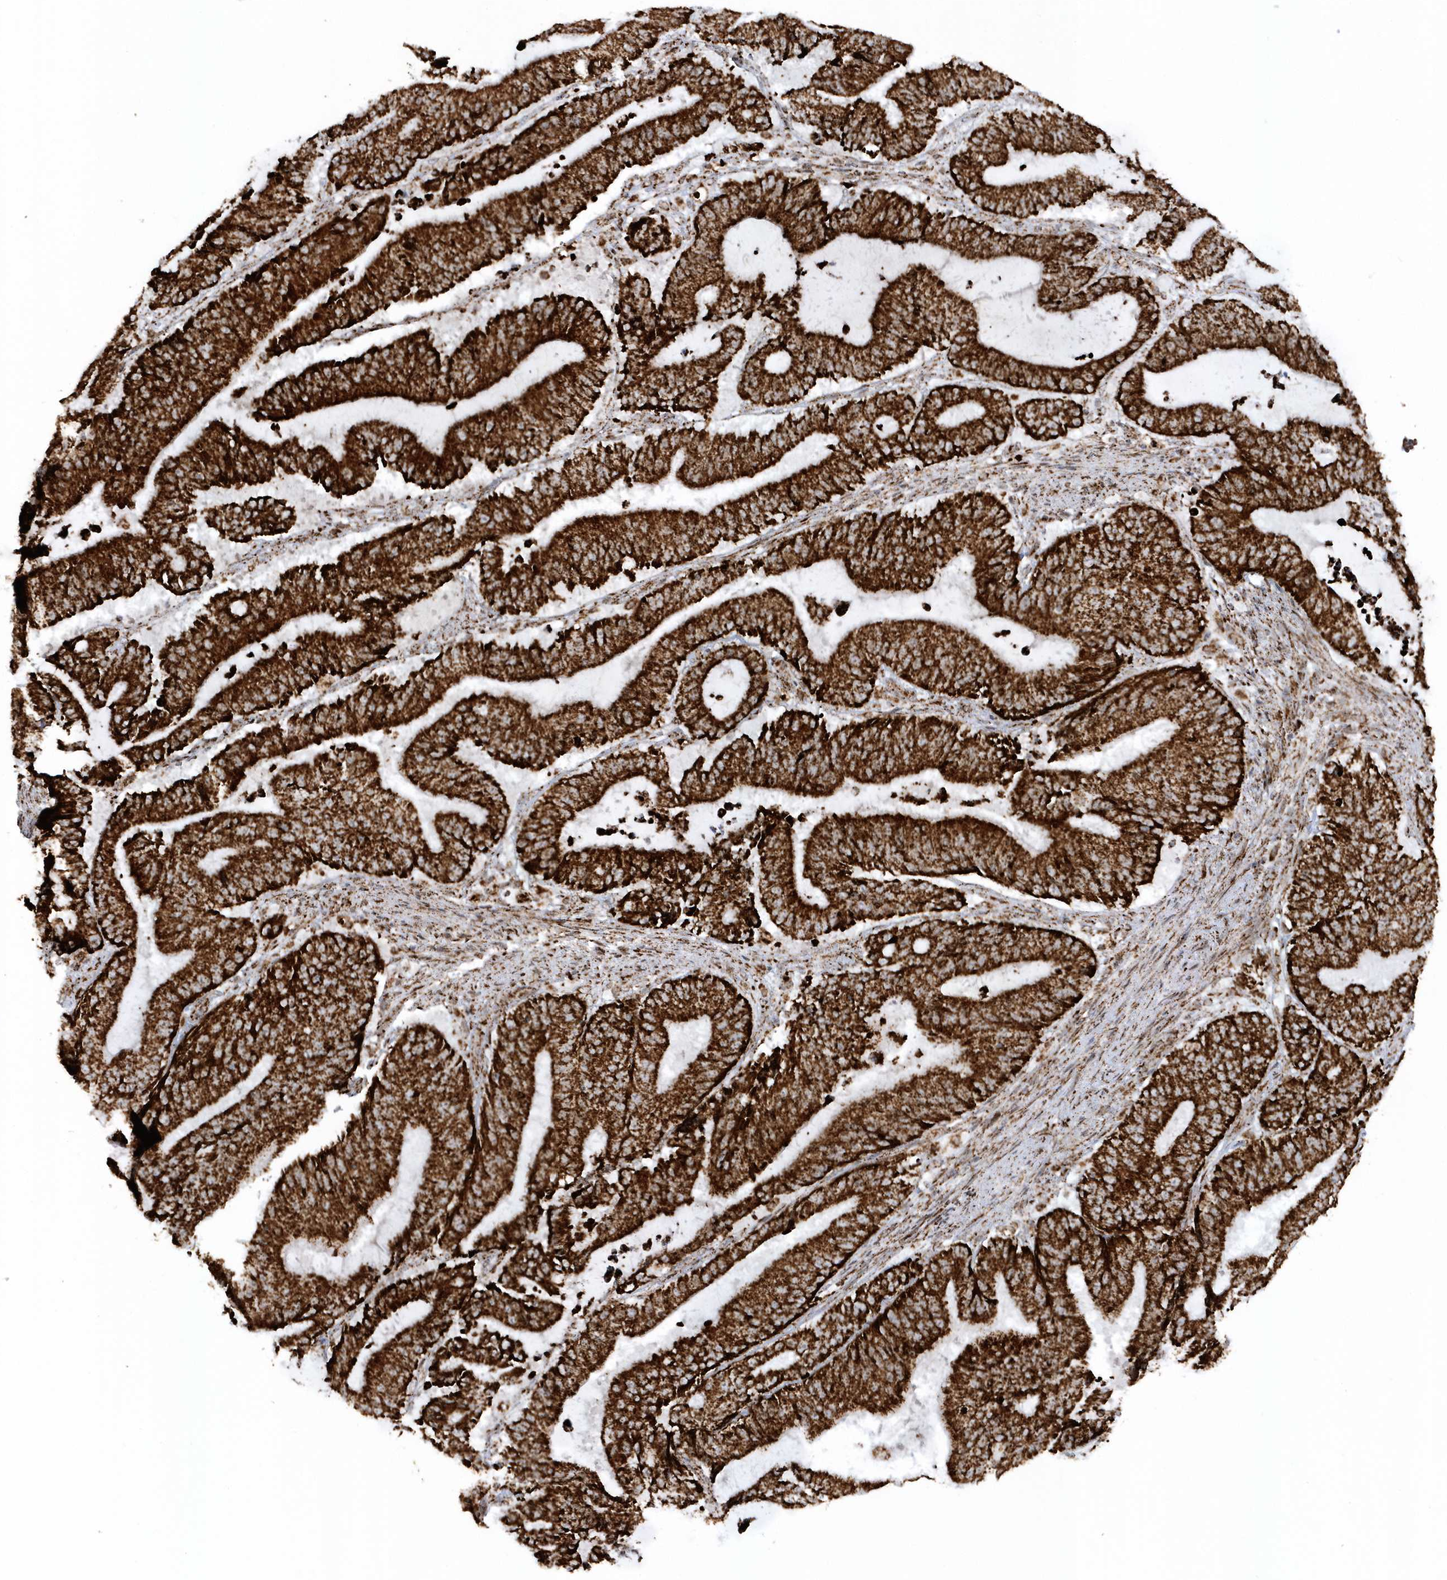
{"staining": {"intensity": "strong", "quantity": ">75%", "location": "cytoplasmic/membranous"}, "tissue": "liver cancer", "cell_type": "Tumor cells", "image_type": "cancer", "snomed": [{"axis": "morphology", "description": "Normal tissue, NOS"}, {"axis": "morphology", "description": "Cholangiocarcinoma"}, {"axis": "topography", "description": "Liver"}, {"axis": "topography", "description": "Peripheral nerve tissue"}], "caption": "About >75% of tumor cells in liver cancer demonstrate strong cytoplasmic/membranous protein staining as visualized by brown immunohistochemical staining.", "gene": "CRY2", "patient": {"sex": "female", "age": 73}}